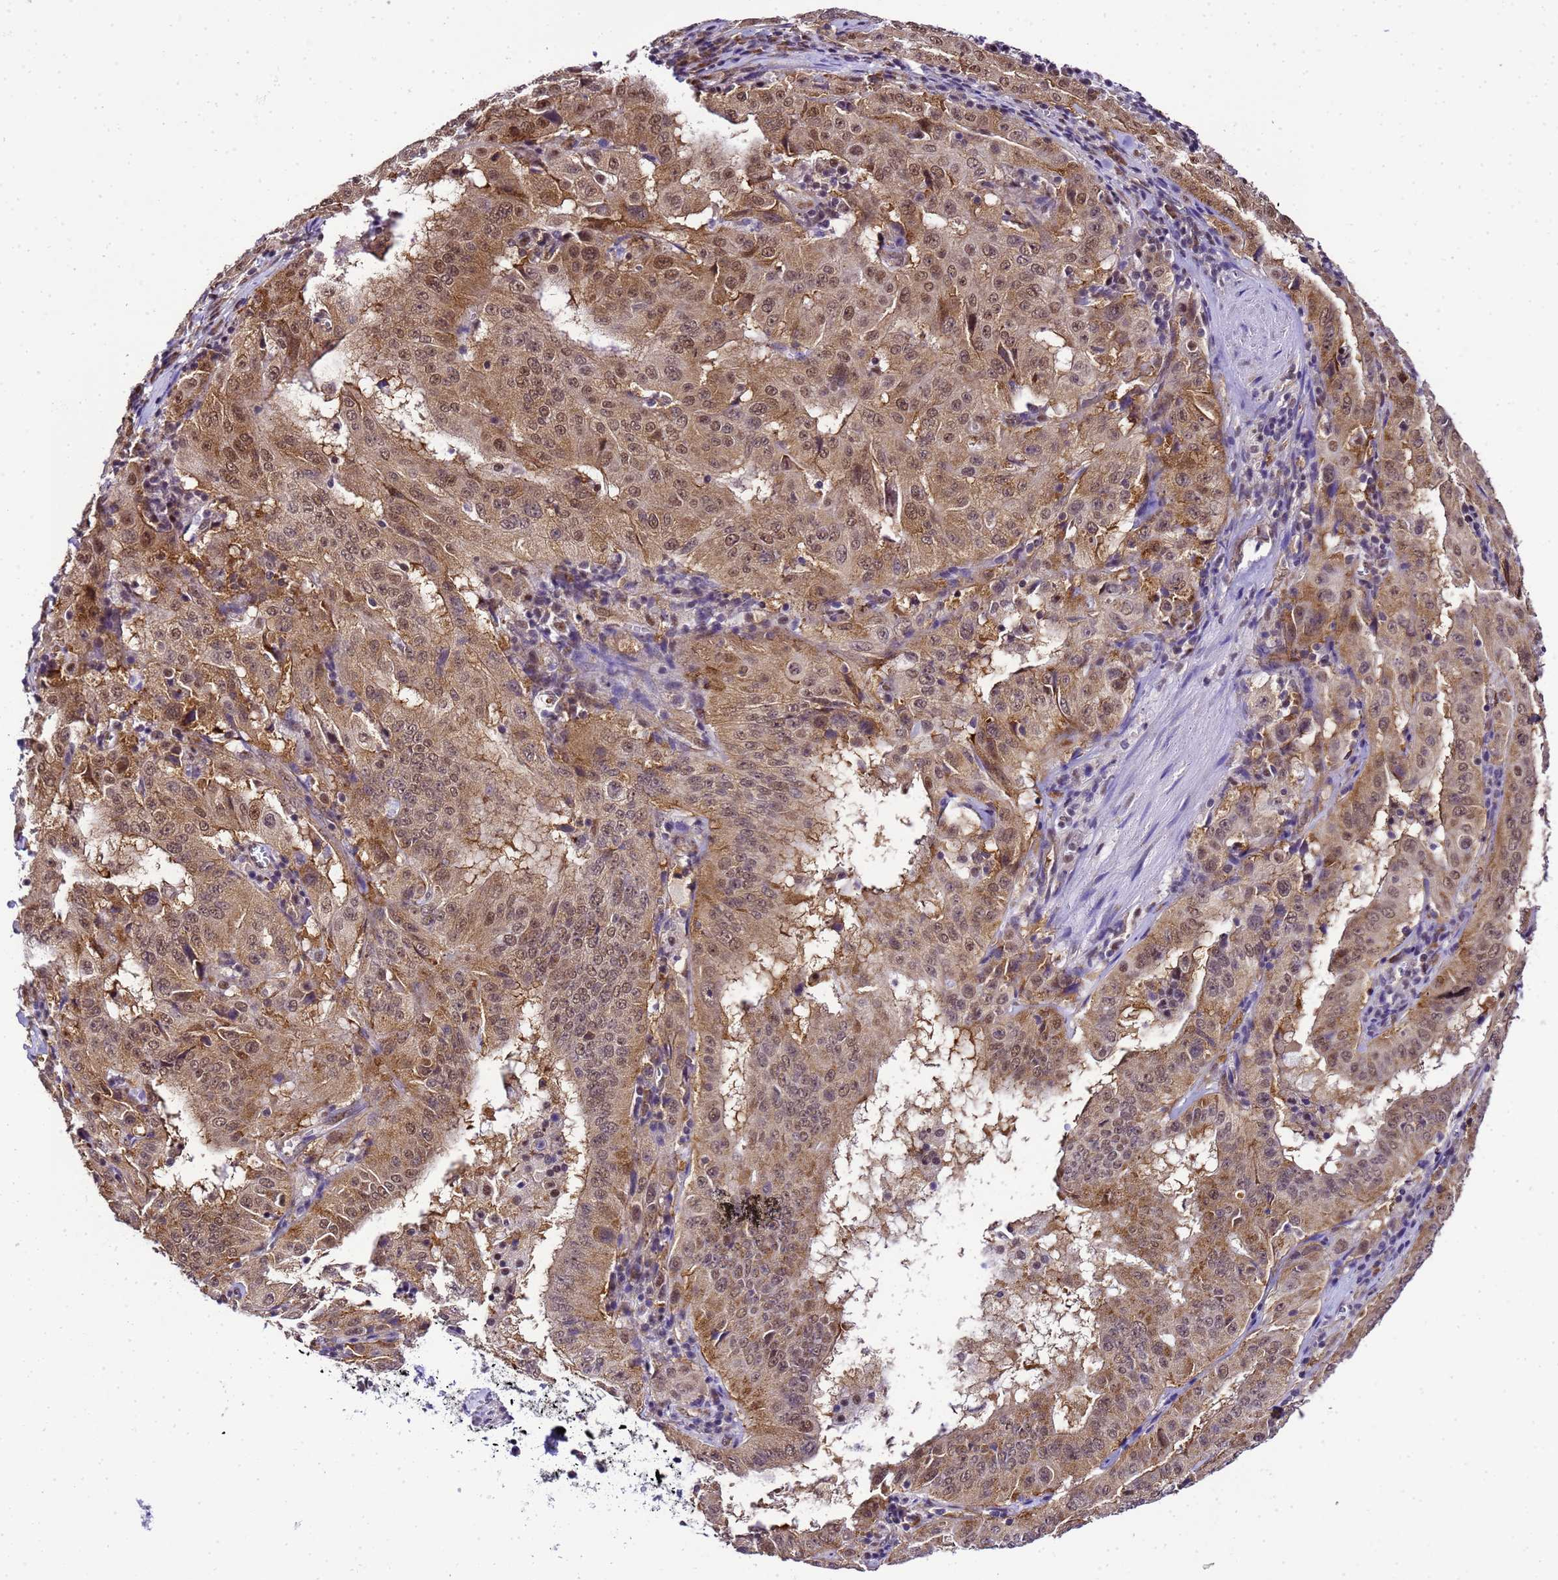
{"staining": {"intensity": "moderate", "quantity": ">75%", "location": "cytoplasmic/membranous,nuclear"}, "tissue": "pancreatic cancer", "cell_type": "Tumor cells", "image_type": "cancer", "snomed": [{"axis": "morphology", "description": "Adenocarcinoma, NOS"}, {"axis": "topography", "description": "Pancreas"}], "caption": "High-power microscopy captured an immunohistochemistry micrograph of pancreatic adenocarcinoma, revealing moderate cytoplasmic/membranous and nuclear staining in about >75% of tumor cells. (Brightfield microscopy of DAB IHC at high magnification).", "gene": "SMN1", "patient": {"sex": "male", "age": 63}}